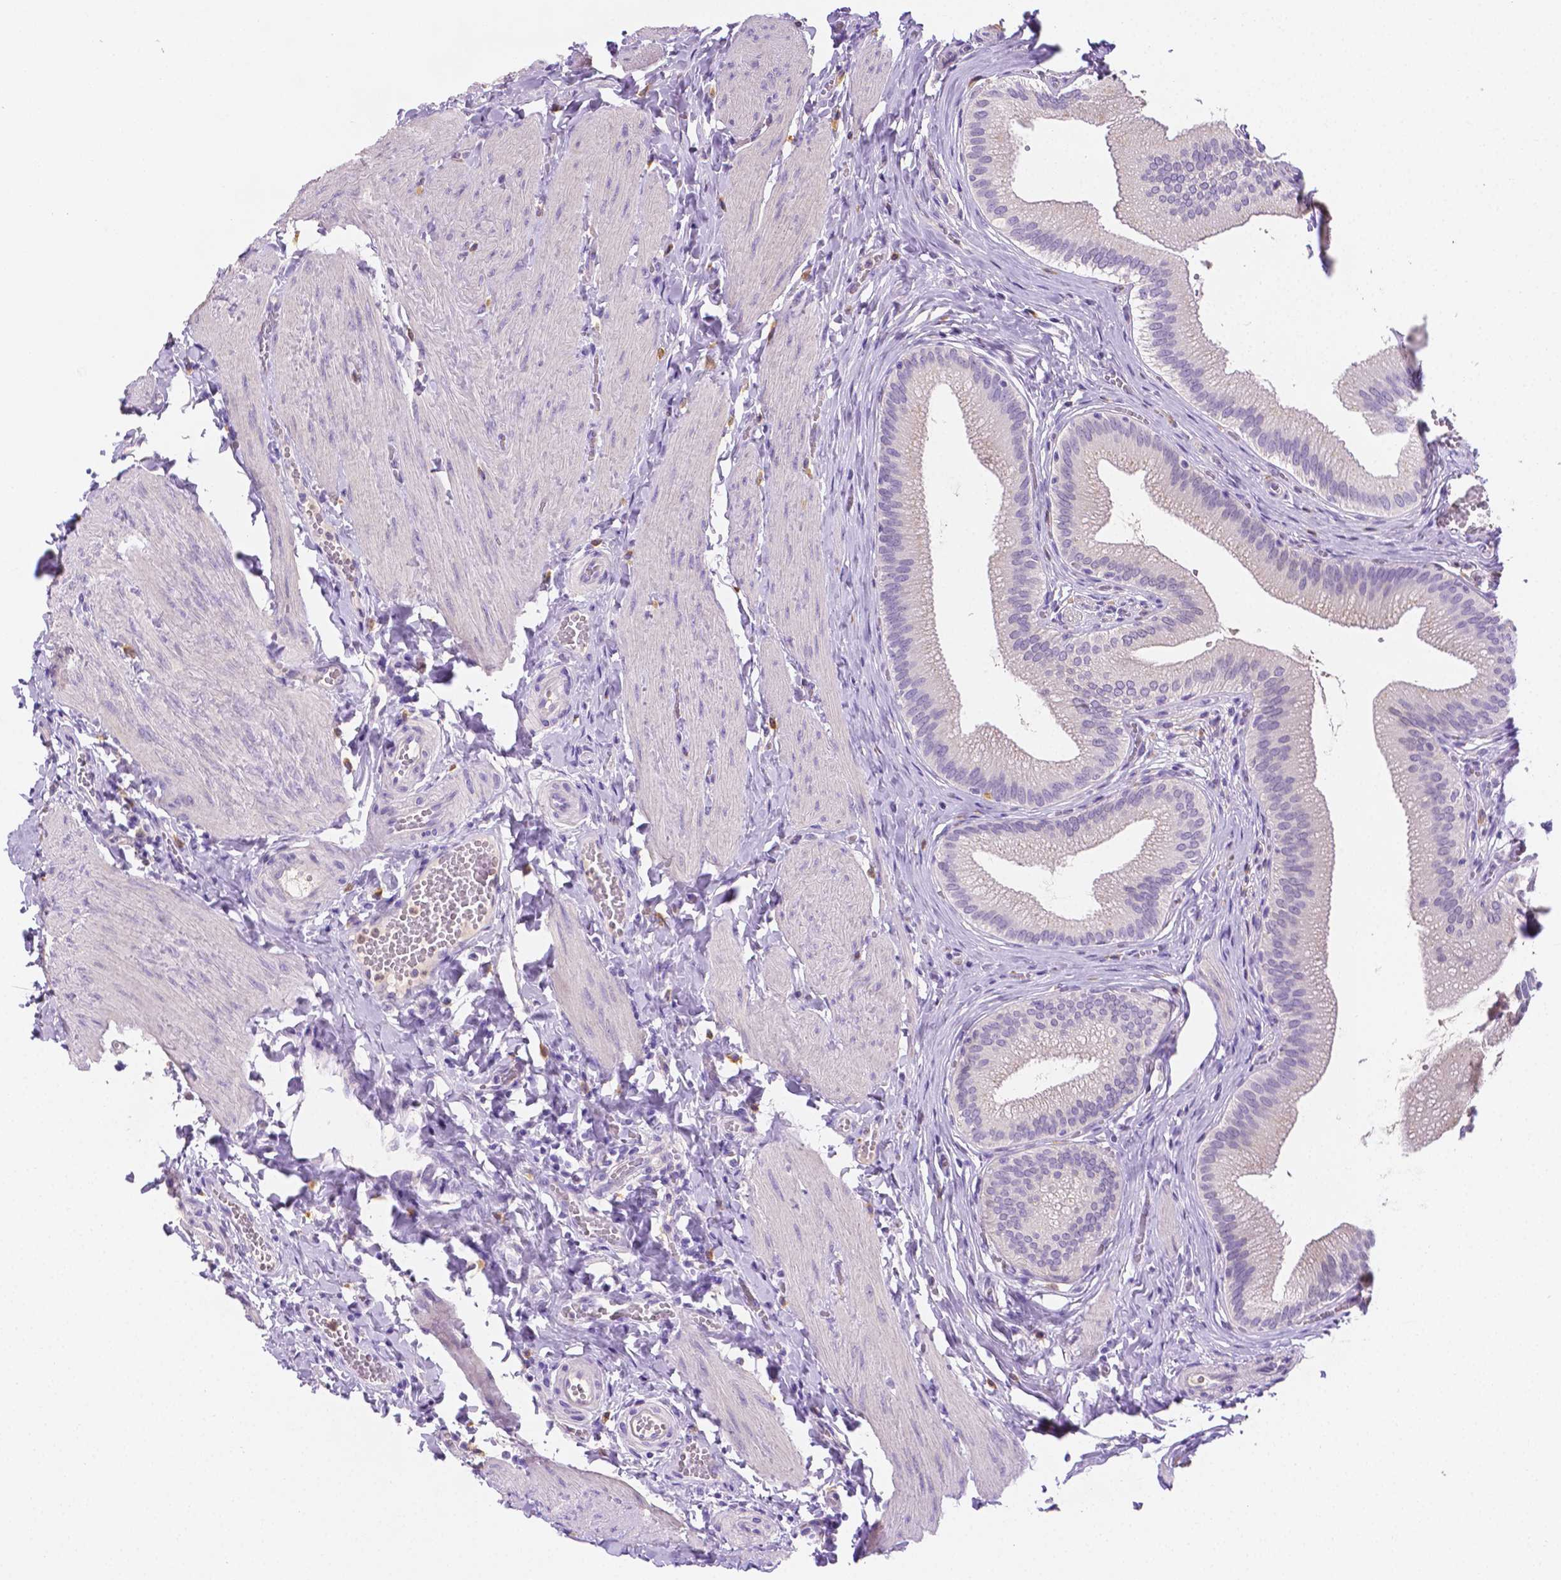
{"staining": {"intensity": "negative", "quantity": "none", "location": "none"}, "tissue": "gallbladder", "cell_type": "Glandular cells", "image_type": "normal", "snomed": [{"axis": "morphology", "description": "Normal tissue, NOS"}, {"axis": "topography", "description": "Gallbladder"}], "caption": "A high-resolution image shows immunohistochemistry staining of normal gallbladder, which exhibits no significant staining in glandular cells. (DAB (3,3'-diaminobenzidine) immunohistochemistry, high magnification).", "gene": "NXPH2", "patient": {"sex": "male", "age": 17}}